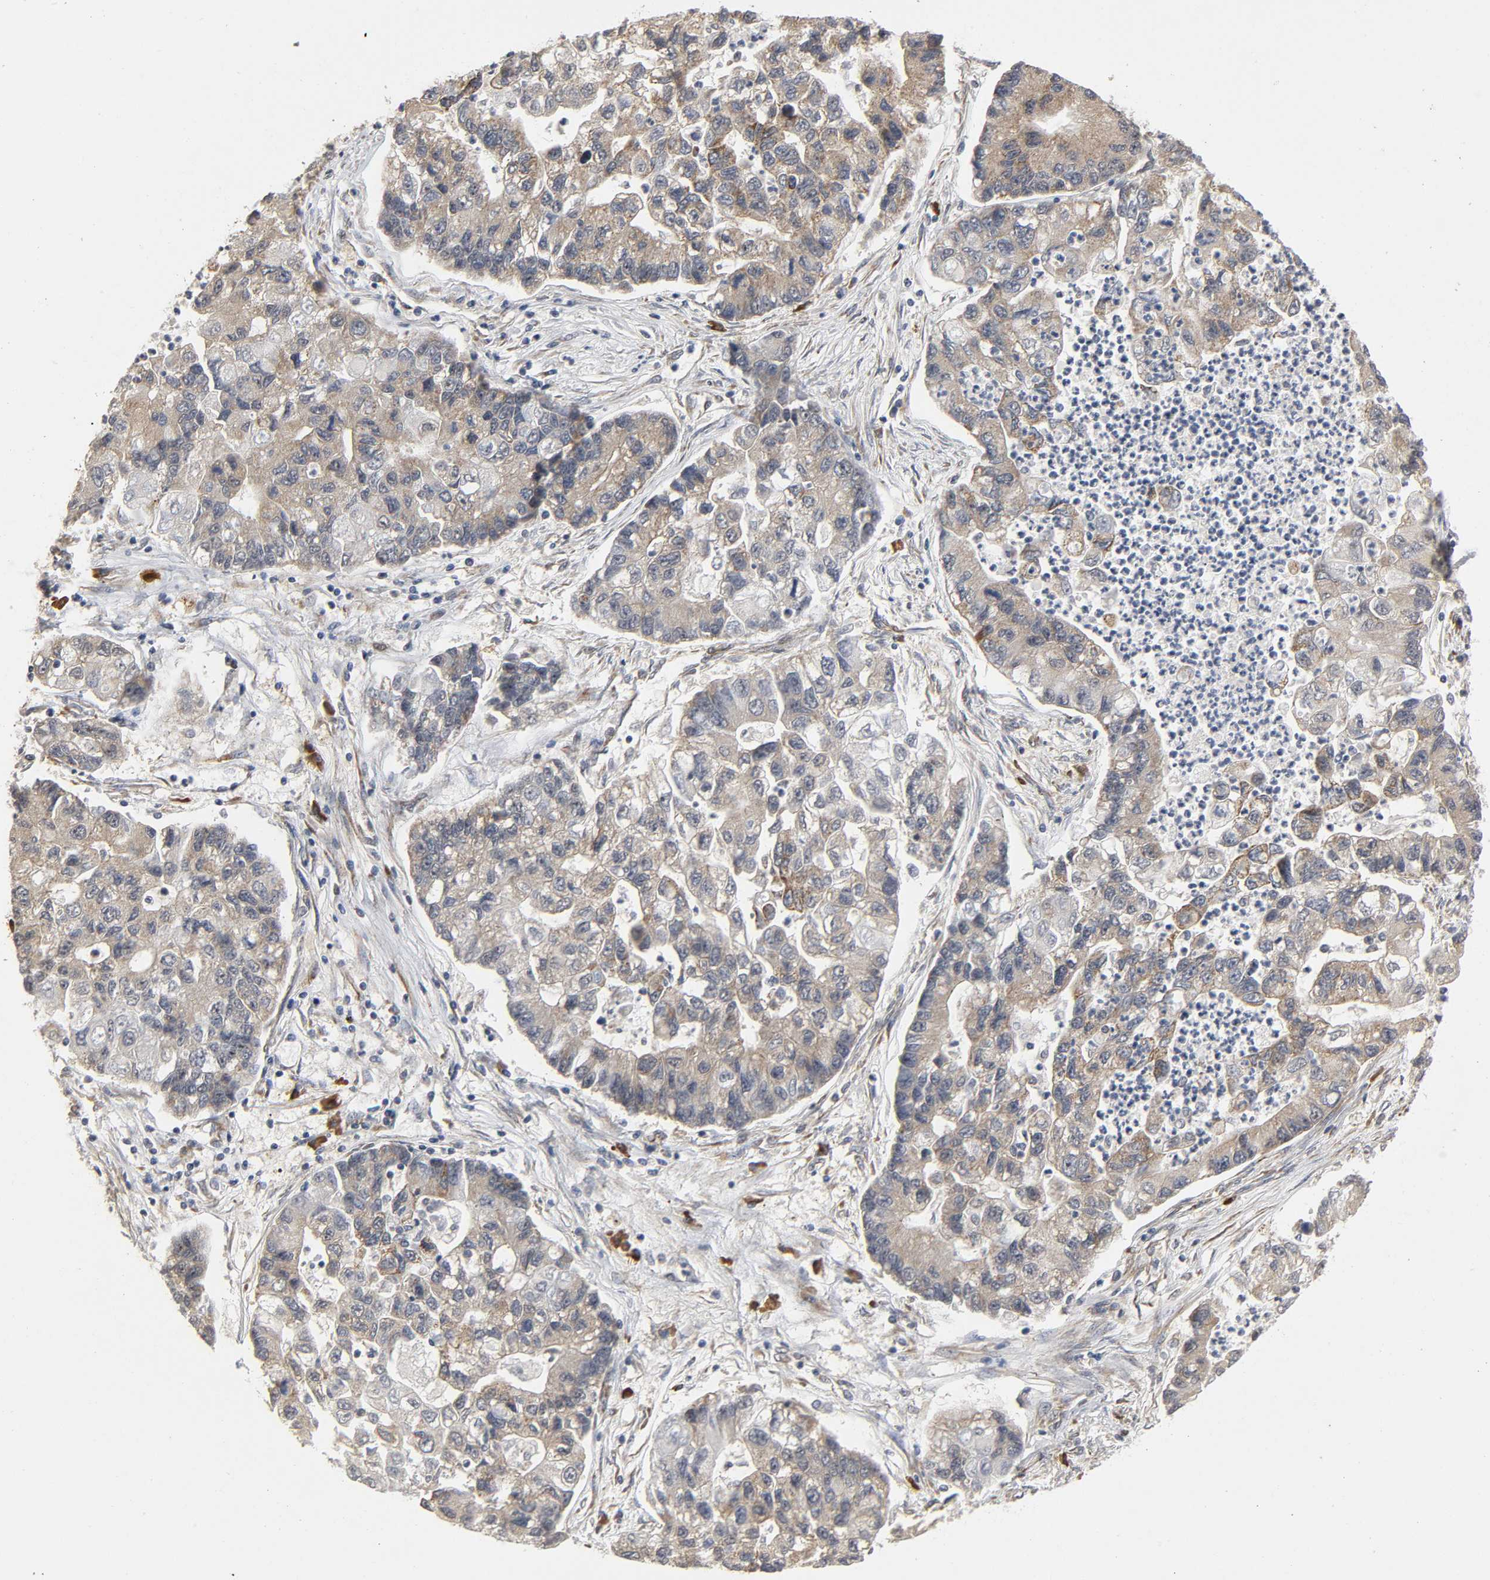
{"staining": {"intensity": "moderate", "quantity": ">75%", "location": "cytoplasmic/membranous"}, "tissue": "lung cancer", "cell_type": "Tumor cells", "image_type": "cancer", "snomed": [{"axis": "morphology", "description": "Adenocarcinoma, NOS"}, {"axis": "topography", "description": "Lung"}], "caption": "A high-resolution photomicrograph shows immunohistochemistry (IHC) staining of lung cancer, which exhibits moderate cytoplasmic/membranous staining in about >75% of tumor cells.", "gene": "SLC30A9", "patient": {"sex": "female", "age": 51}}